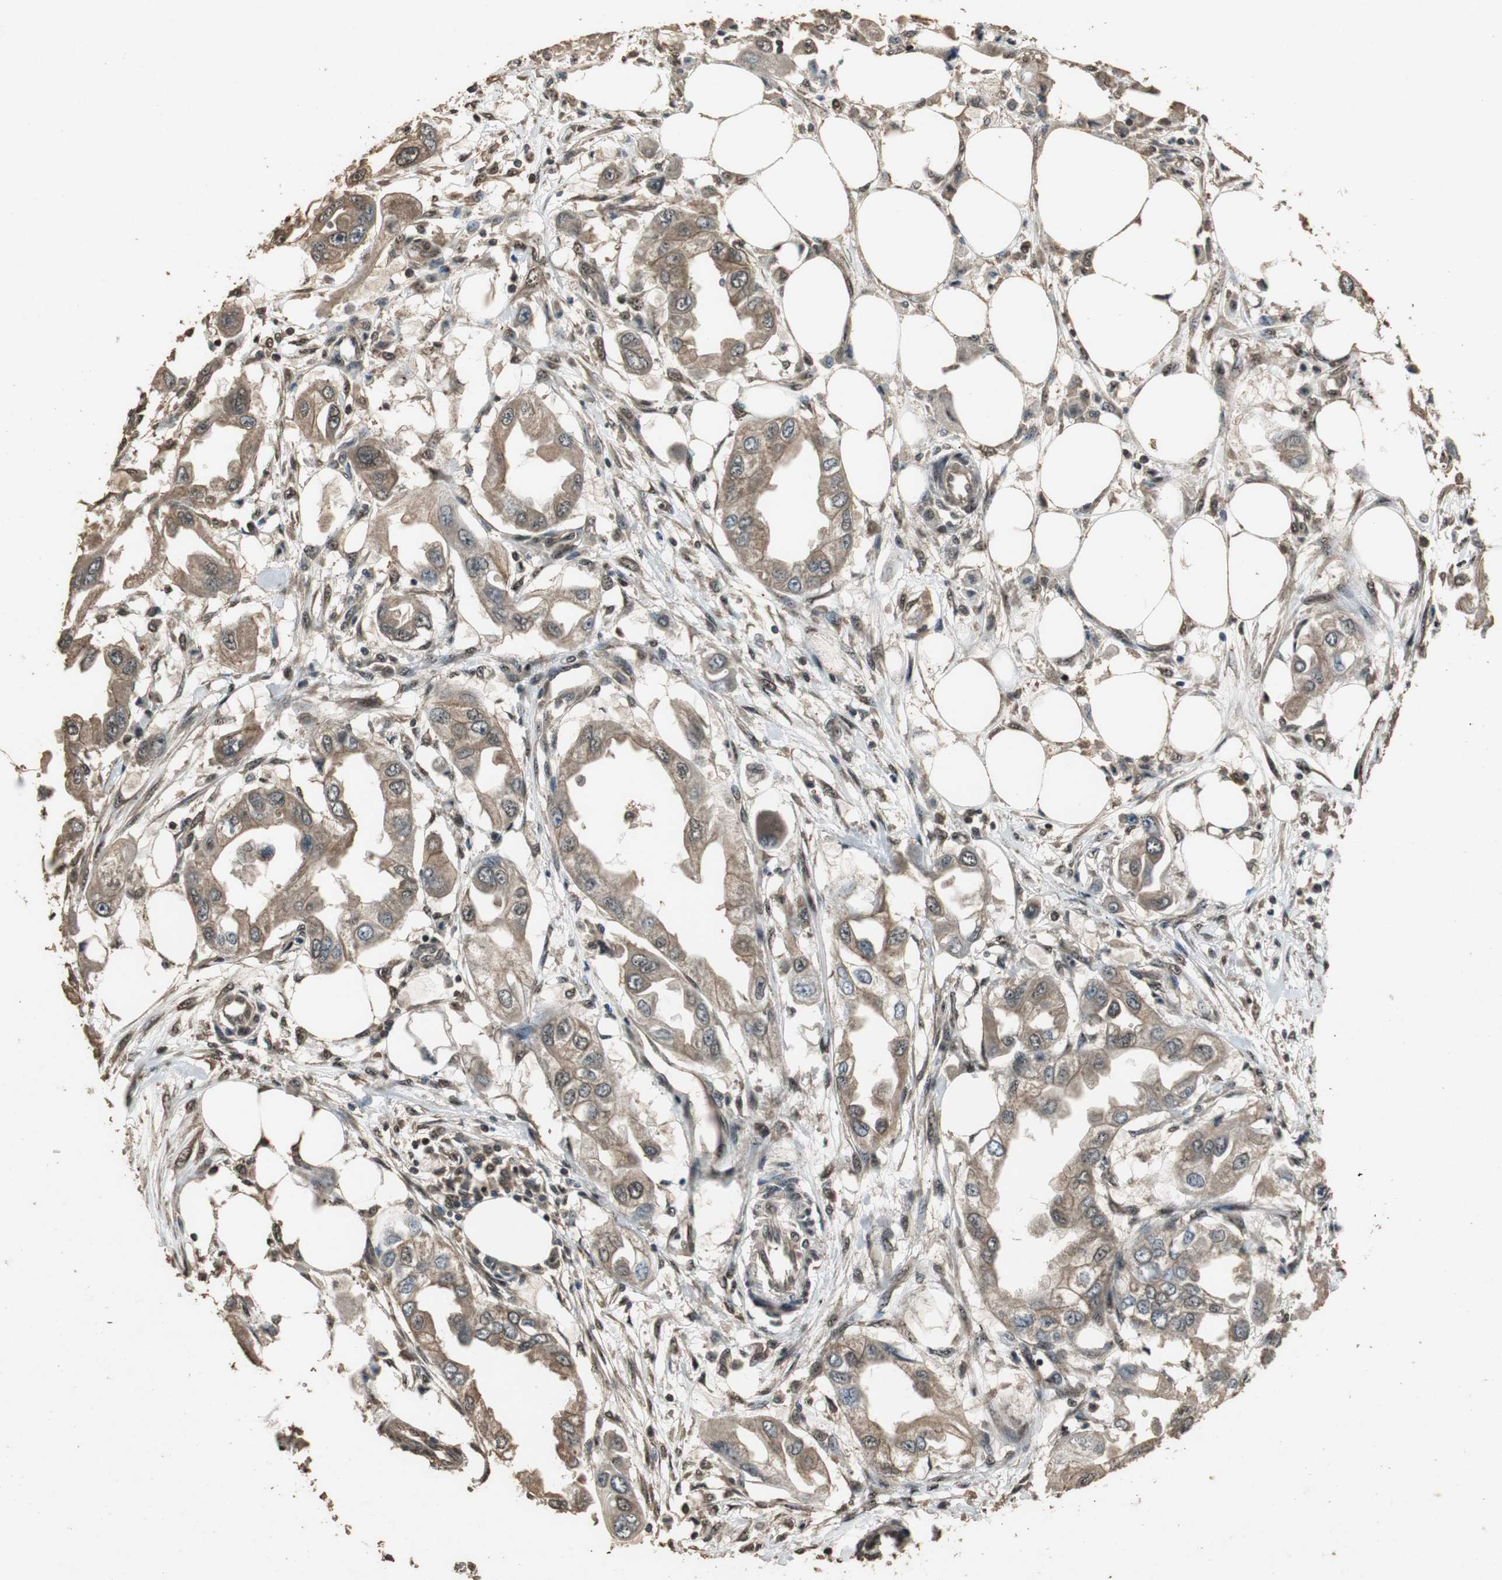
{"staining": {"intensity": "moderate", "quantity": ">75%", "location": "cytoplasmic/membranous,nuclear"}, "tissue": "endometrial cancer", "cell_type": "Tumor cells", "image_type": "cancer", "snomed": [{"axis": "morphology", "description": "Adenocarcinoma, NOS"}, {"axis": "topography", "description": "Endometrium"}], "caption": "Brown immunohistochemical staining in human endometrial adenocarcinoma demonstrates moderate cytoplasmic/membranous and nuclear positivity in about >75% of tumor cells.", "gene": "ZNF18", "patient": {"sex": "female", "age": 67}}